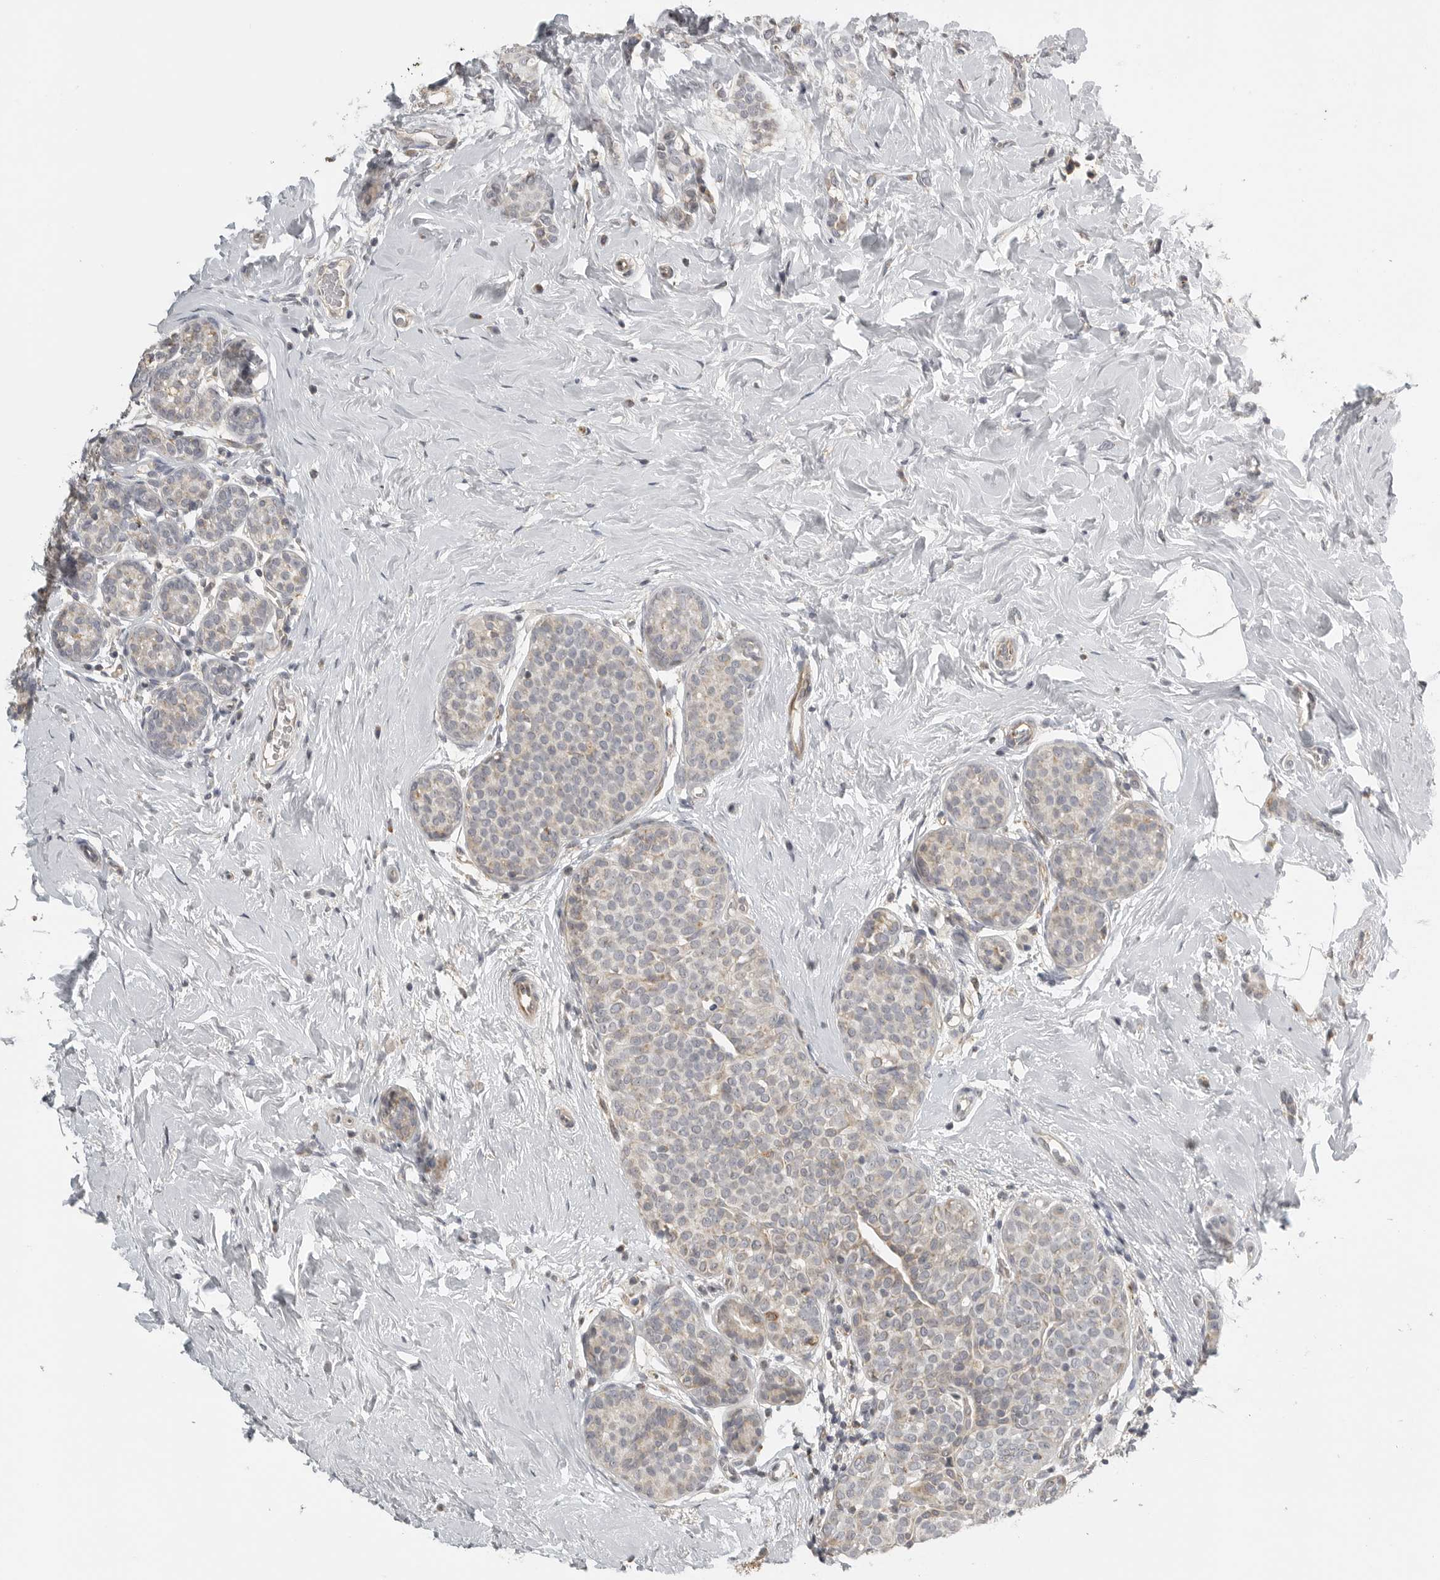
{"staining": {"intensity": "weak", "quantity": "<25%", "location": "cytoplasmic/membranous"}, "tissue": "breast cancer", "cell_type": "Tumor cells", "image_type": "cancer", "snomed": [{"axis": "morphology", "description": "Lobular carcinoma, in situ"}, {"axis": "morphology", "description": "Lobular carcinoma"}, {"axis": "topography", "description": "Breast"}], "caption": "Tumor cells are negative for brown protein staining in breast cancer (lobular carcinoma).", "gene": "RXFP3", "patient": {"sex": "female", "age": 41}}